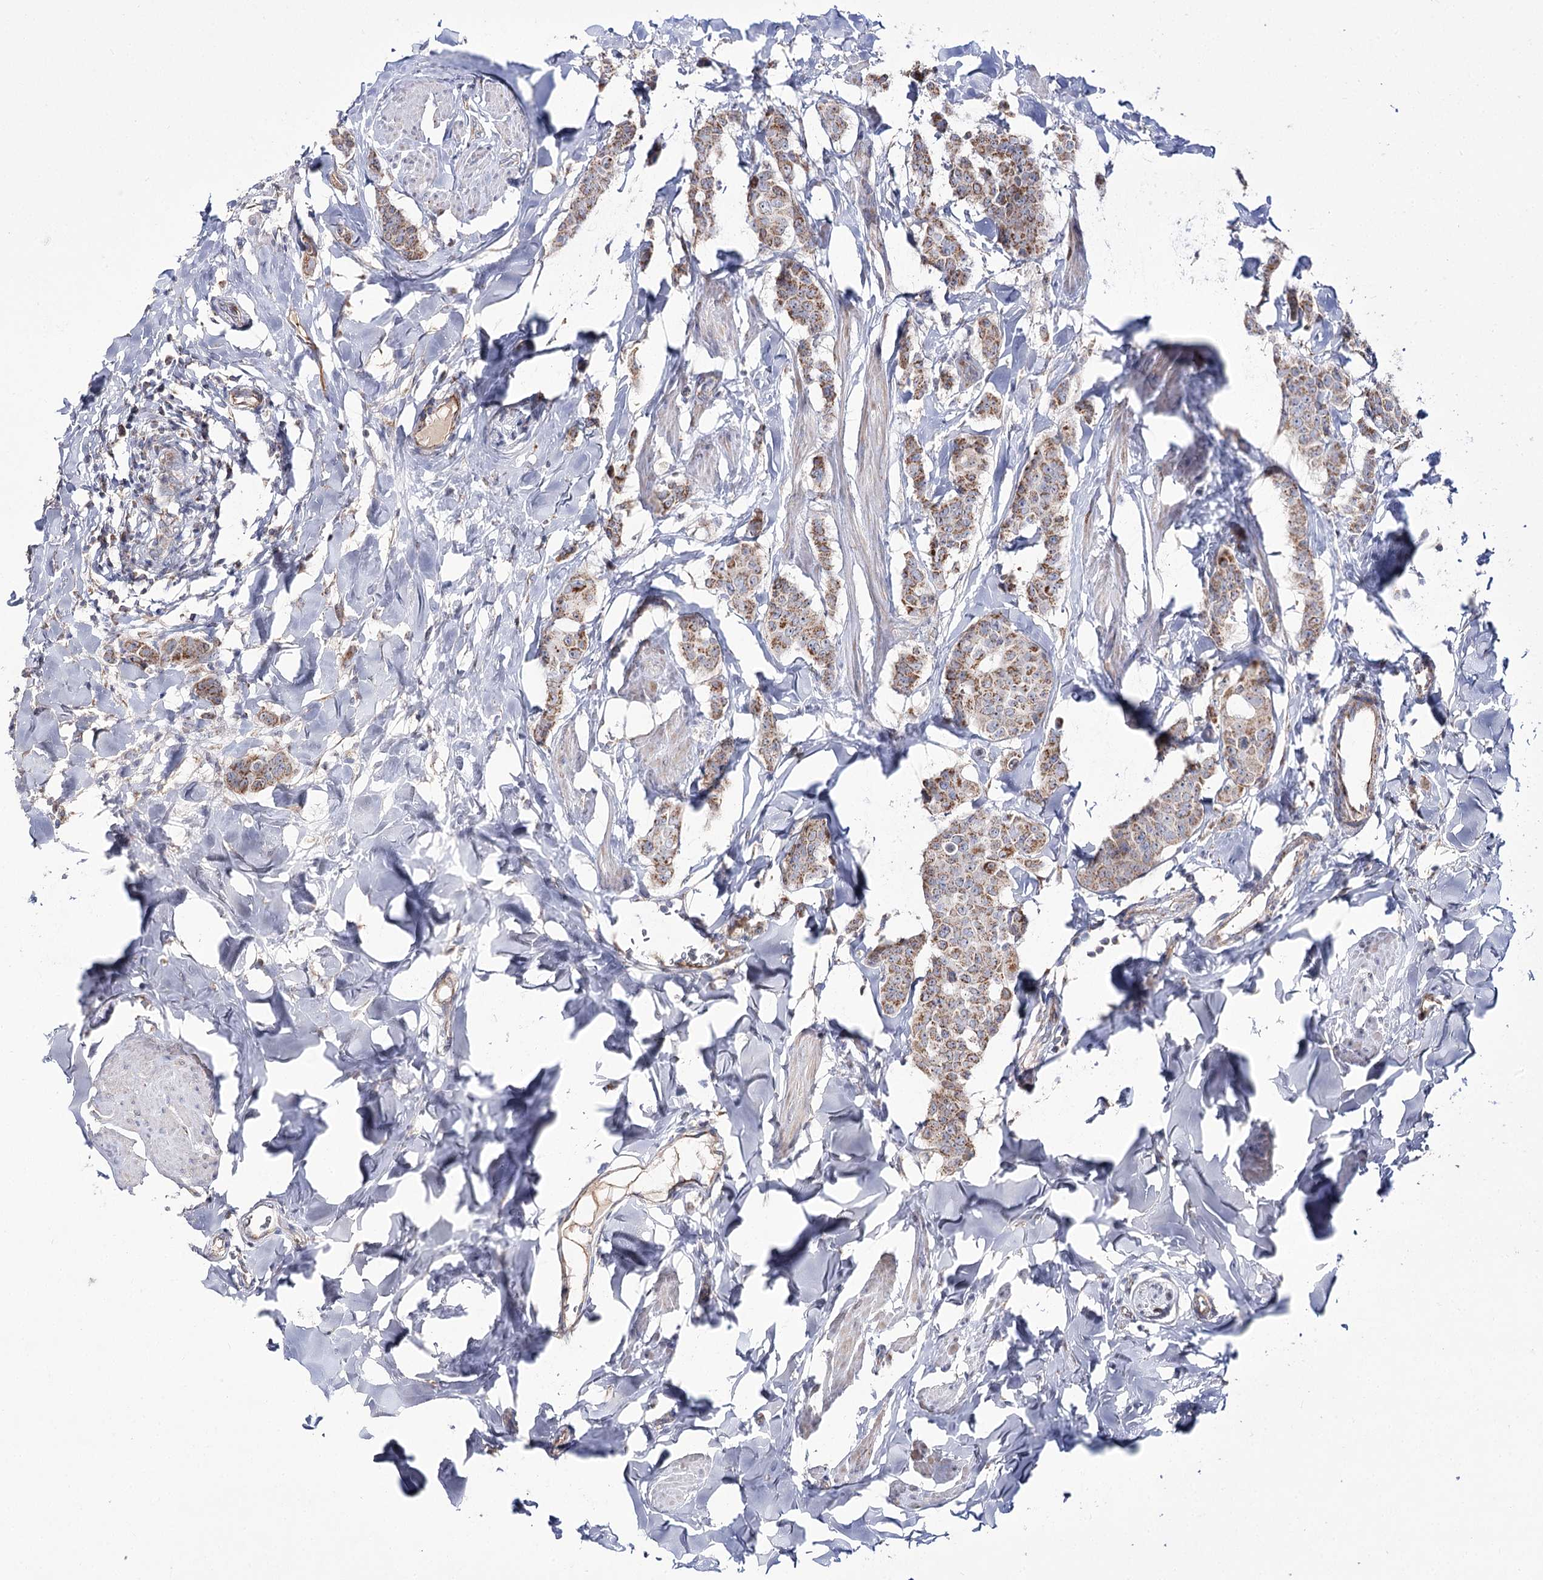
{"staining": {"intensity": "moderate", "quantity": ">75%", "location": "cytoplasmic/membranous"}, "tissue": "breast cancer", "cell_type": "Tumor cells", "image_type": "cancer", "snomed": [{"axis": "morphology", "description": "Duct carcinoma"}, {"axis": "topography", "description": "Breast"}], "caption": "Breast intraductal carcinoma stained with immunohistochemistry (IHC) displays moderate cytoplasmic/membranous staining in about >75% of tumor cells.", "gene": "NADK2", "patient": {"sex": "female", "age": 40}}